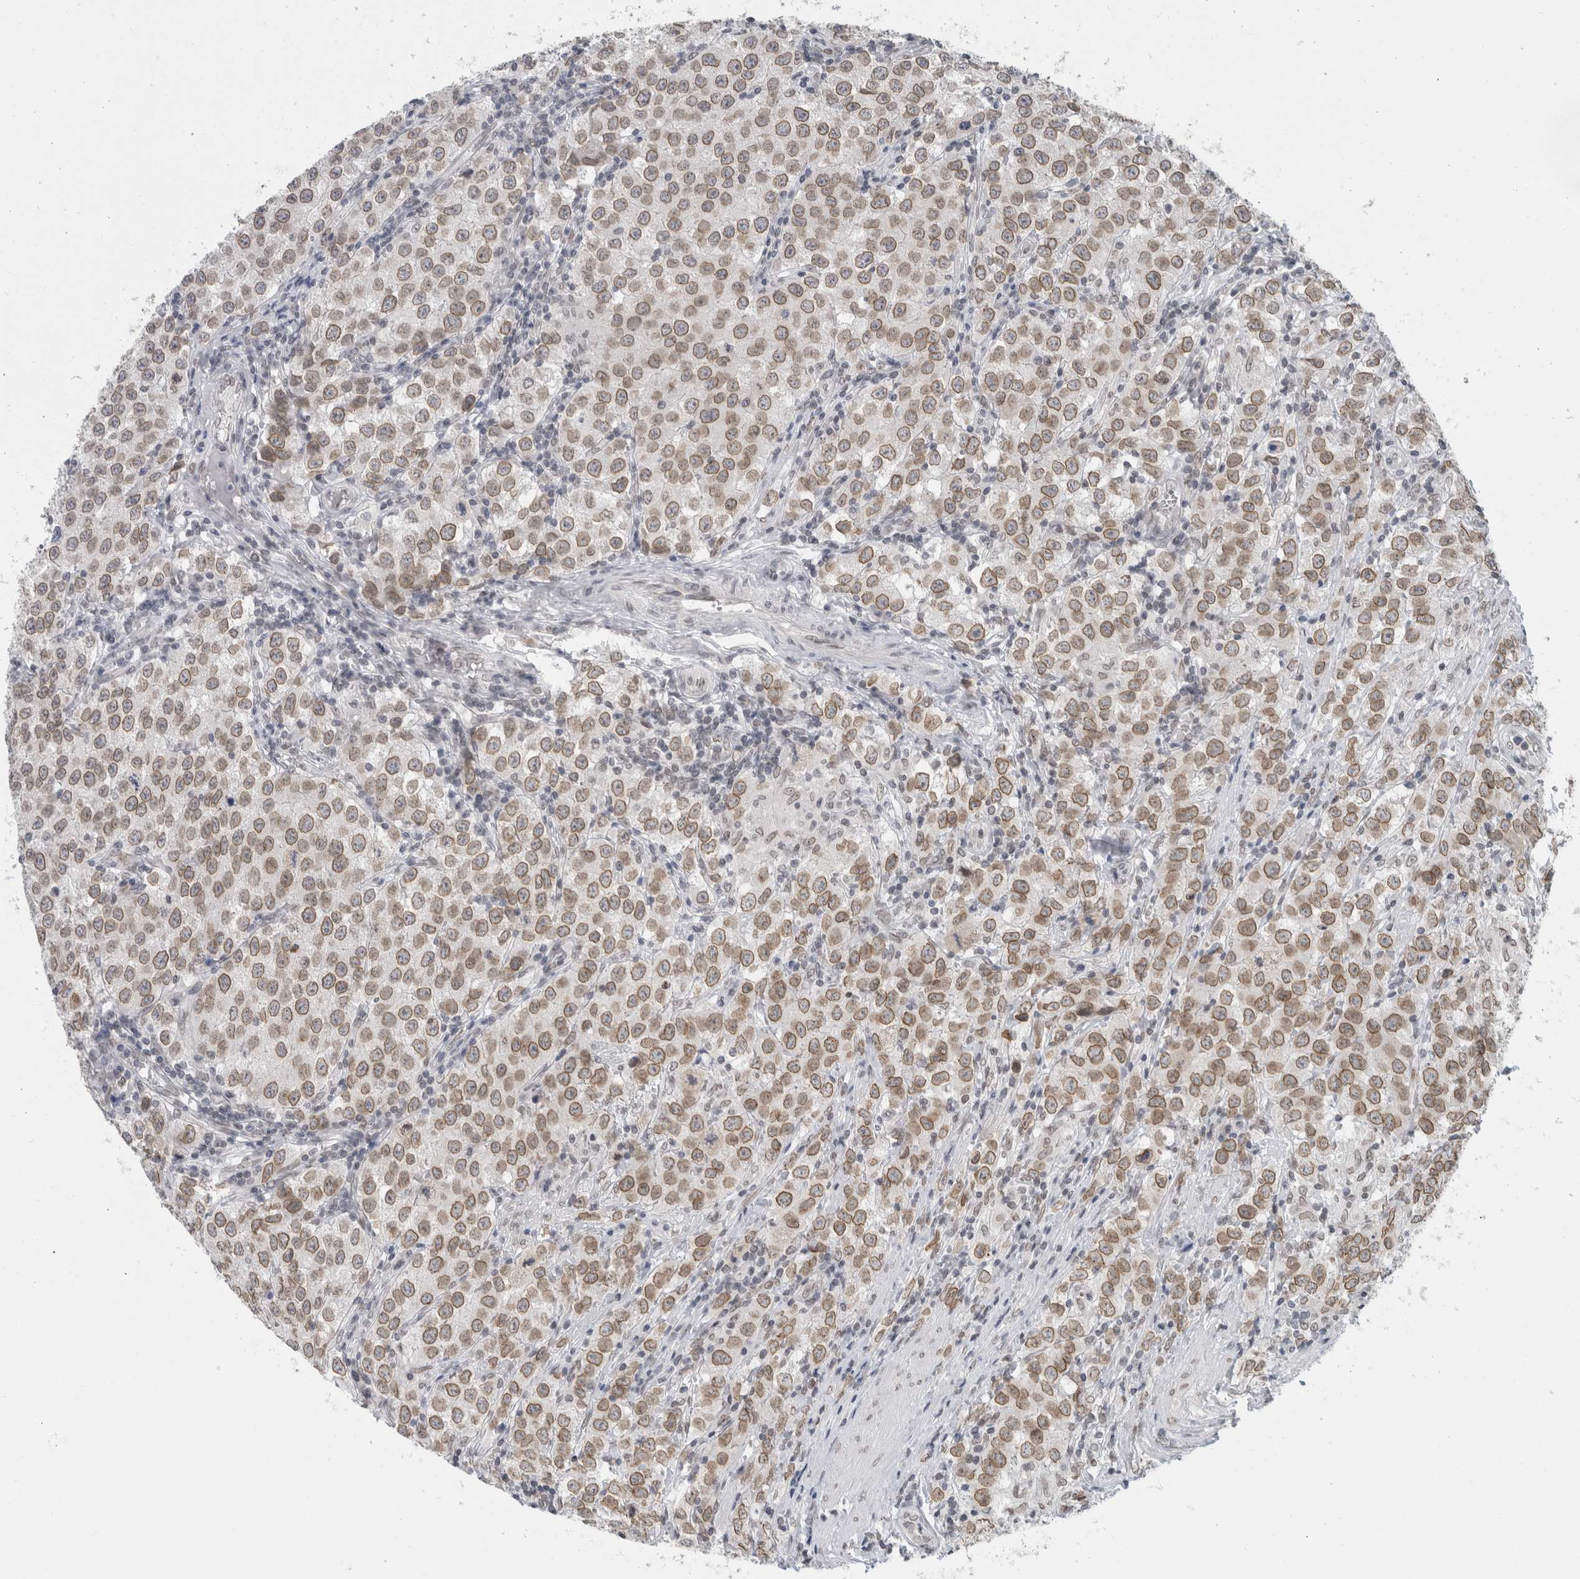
{"staining": {"intensity": "weak", "quantity": ">75%", "location": "cytoplasmic/membranous,nuclear"}, "tissue": "testis cancer", "cell_type": "Tumor cells", "image_type": "cancer", "snomed": [{"axis": "morphology", "description": "Seminoma, NOS"}, {"axis": "morphology", "description": "Carcinoma, Embryonal, NOS"}, {"axis": "topography", "description": "Testis"}], "caption": "Tumor cells display low levels of weak cytoplasmic/membranous and nuclear expression in about >75% of cells in testis cancer (seminoma).", "gene": "ZNF770", "patient": {"sex": "male", "age": 43}}